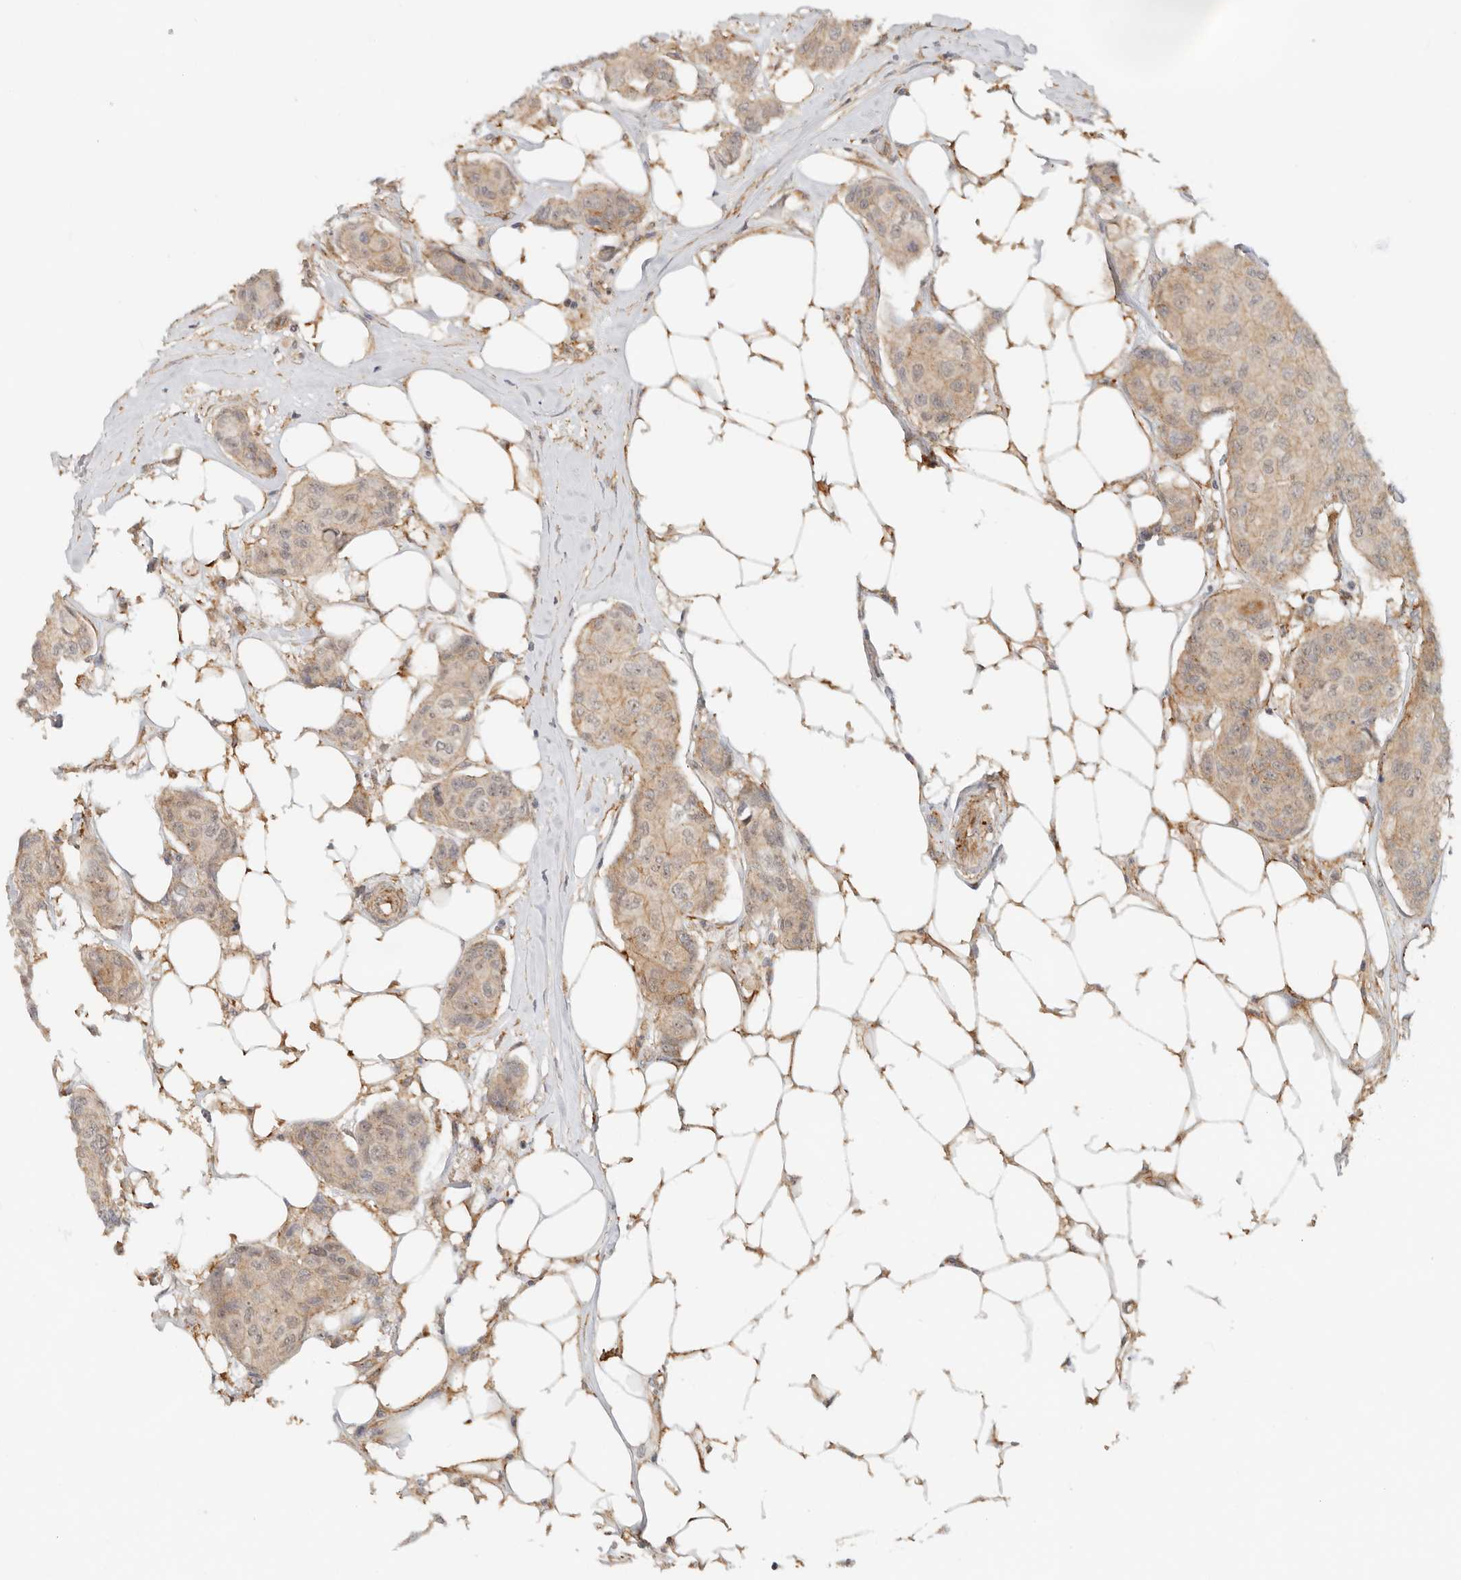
{"staining": {"intensity": "weak", "quantity": ">75%", "location": "cytoplasmic/membranous,nuclear"}, "tissue": "breast cancer", "cell_type": "Tumor cells", "image_type": "cancer", "snomed": [{"axis": "morphology", "description": "Duct carcinoma"}, {"axis": "topography", "description": "Breast"}], "caption": "Breast cancer (invasive ductal carcinoma) stained with immunohistochemistry reveals weak cytoplasmic/membranous and nuclear staining in about >75% of tumor cells.", "gene": "HEXD", "patient": {"sex": "female", "age": 80}}